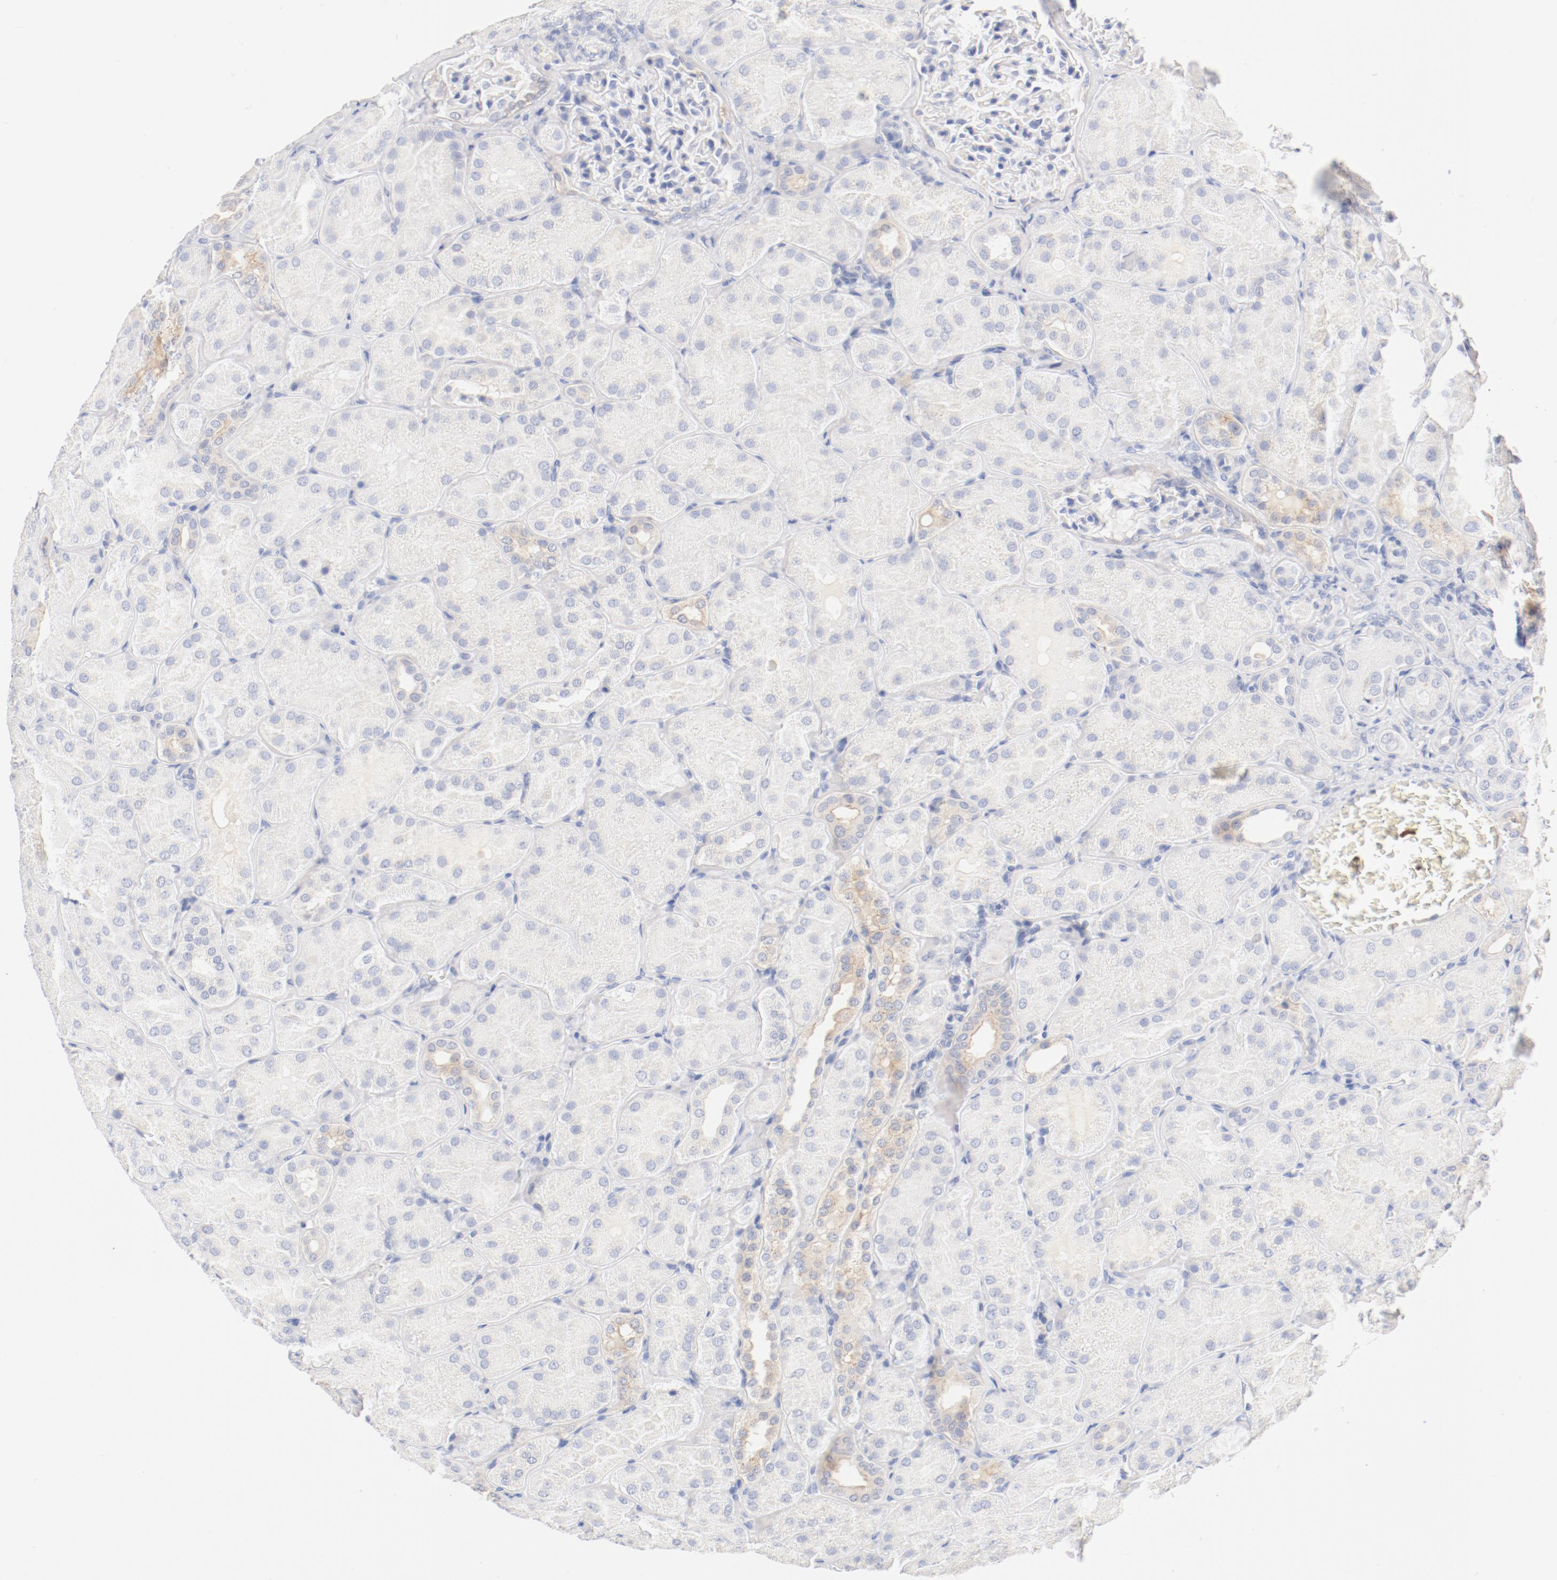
{"staining": {"intensity": "negative", "quantity": "none", "location": "none"}, "tissue": "kidney", "cell_type": "Cells in glomeruli", "image_type": "normal", "snomed": [{"axis": "morphology", "description": "Normal tissue, NOS"}, {"axis": "topography", "description": "Kidney"}], "caption": "Unremarkable kidney was stained to show a protein in brown. There is no significant expression in cells in glomeruli. Nuclei are stained in blue.", "gene": "HOMER1", "patient": {"sex": "male", "age": 28}}